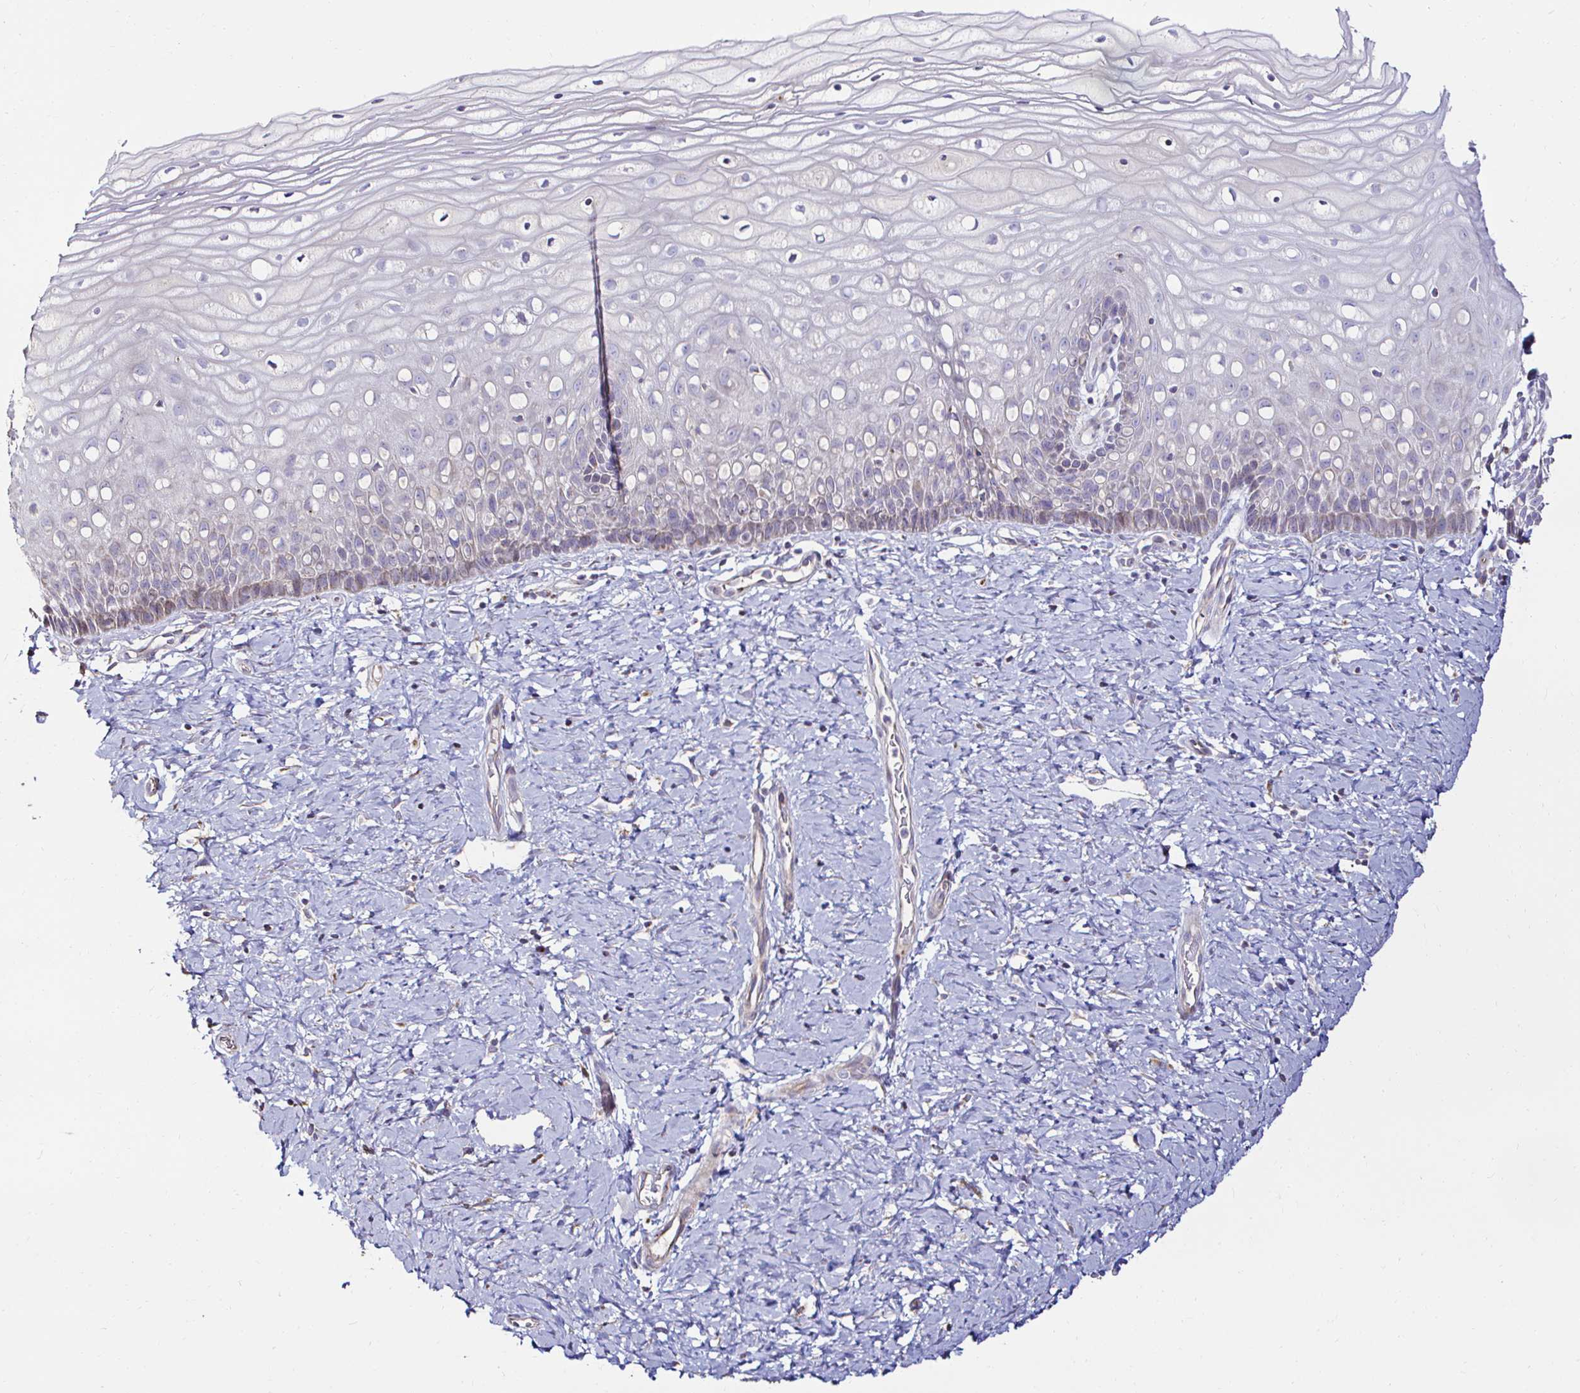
{"staining": {"intensity": "moderate", "quantity": ">75%", "location": "cytoplasmic/membranous"}, "tissue": "cervix", "cell_type": "Glandular cells", "image_type": "normal", "snomed": [{"axis": "morphology", "description": "Normal tissue, NOS"}, {"axis": "topography", "description": "Cervix"}], "caption": "IHC image of benign cervix: cervix stained using immunohistochemistry reveals medium levels of moderate protein expression localized specifically in the cytoplasmic/membranous of glandular cells, appearing as a cytoplasmic/membranous brown color.", "gene": "GALNS", "patient": {"sex": "female", "age": 37}}